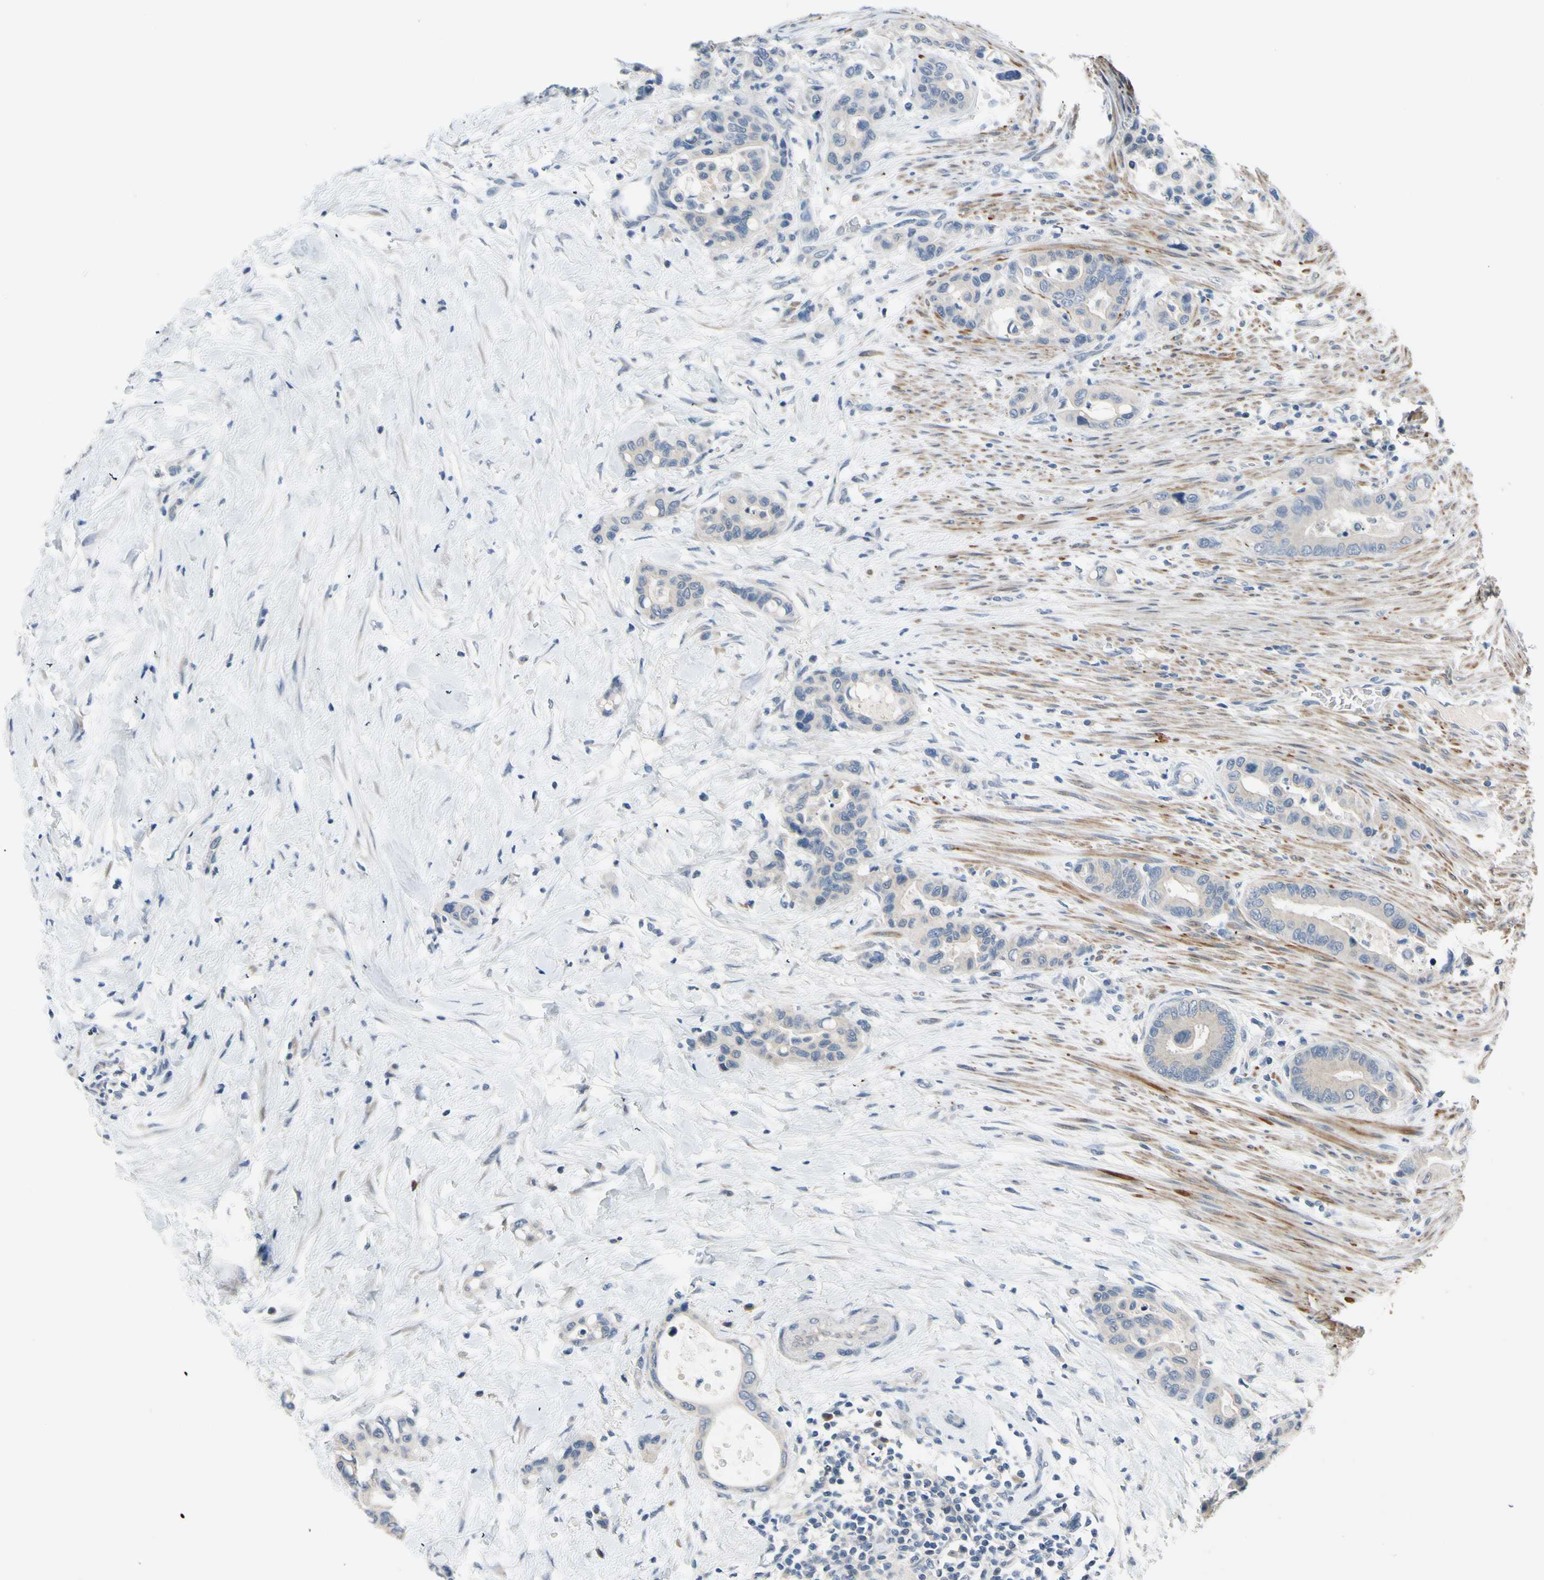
{"staining": {"intensity": "negative", "quantity": "none", "location": "none"}, "tissue": "colorectal cancer", "cell_type": "Tumor cells", "image_type": "cancer", "snomed": [{"axis": "morphology", "description": "Normal tissue, NOS"}, {"axis": "morphology", "description": "Adenocarcinoma, NOS"}, {"axis": "topography", "description": "Colon"}], "caption": "DAB (3,3'-diaminobenzidine) immunohistochemical staining of human colorectal adenocarcinoma shows no significant expression in tumor cells.", "gene": "SLC27A6", "patient": {"sex": "male", "age": 82}}